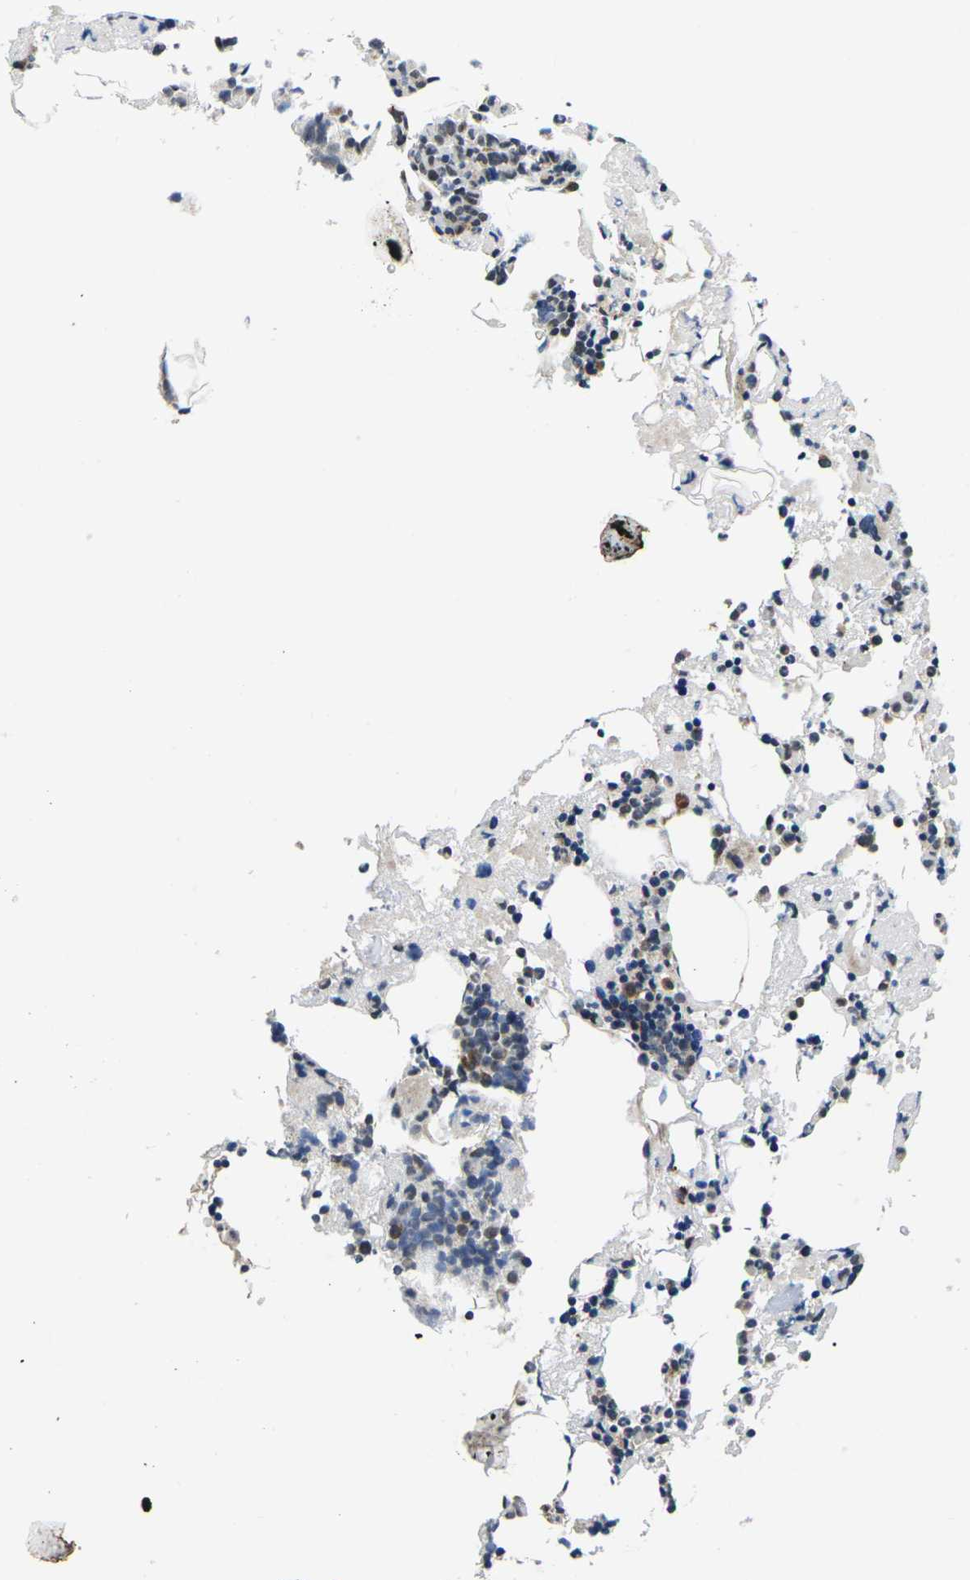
{"staining": {"intensity": "moderate", "quantity": "<25%", "location": "cytoplasmic/membranous,nuclear"}, "tissue": "bone marrow", "cell_type": "Hematopoietic cells", "image_type": "normal", "snomed": [{"axis": "morphology", "description": "Normal tissue, NOS"}, {"axis": "morphology", "description": "Inflammation, NOS"}, {"axis": "topography", "description": "Bone marrow"}], "caption": "Protein expression analysis of benign bone marrow exhibits moderate cytoplasmic/membranous,nuclear positivity in approximately <25% of hematopoietic cells.", "gene": "CCNE1", "patient": {"sex": "female", "age": 64}}